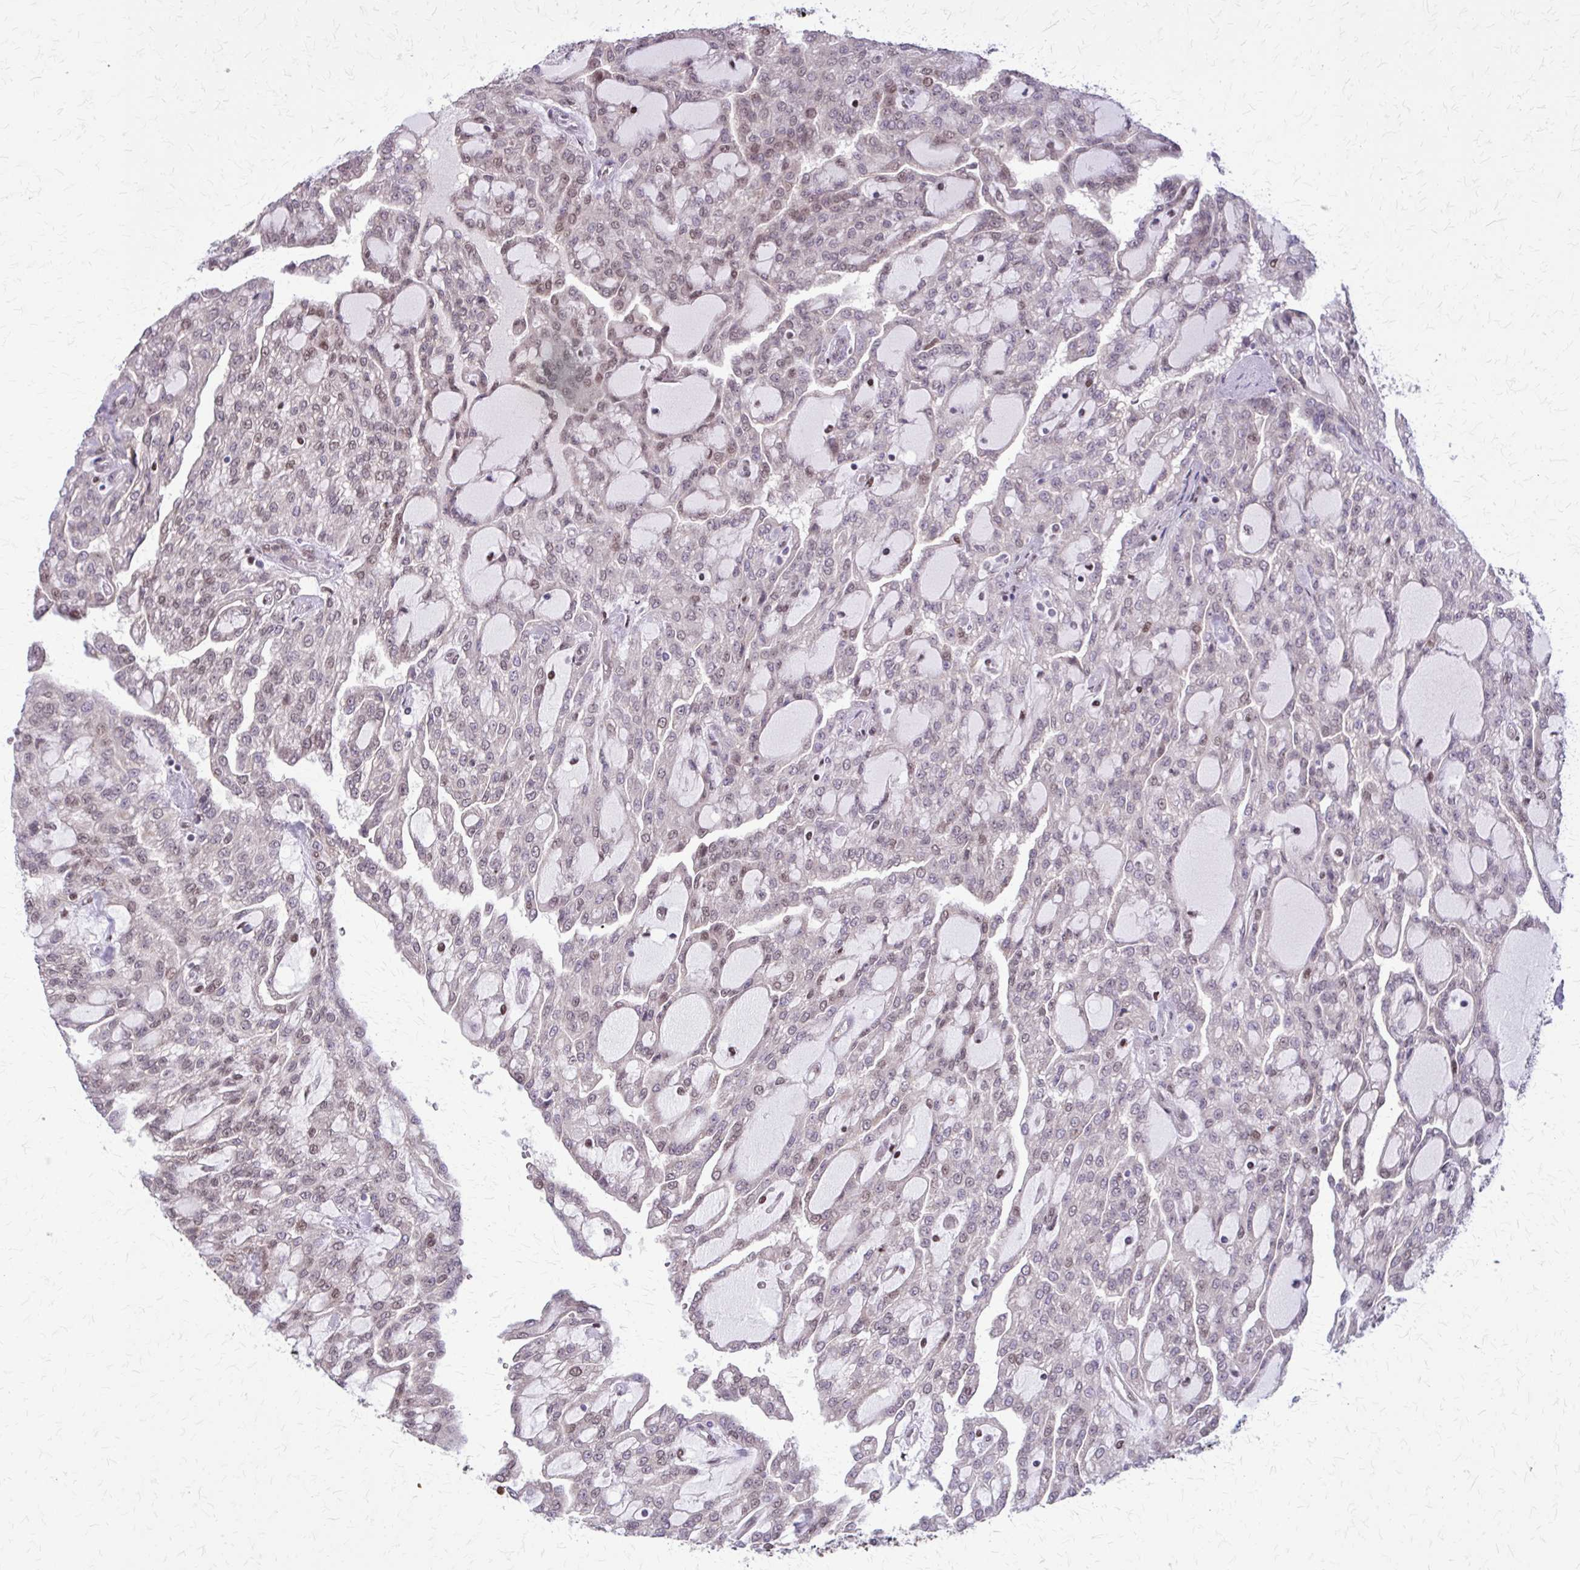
{"staining": {"intensity": "weak", "quantity": "<25%", "location": "nuclear"}, "tissue": "renal cancer", "cell_type": "Tumor cells", "image_type": "cancer", "snomed": [{"axis": "morphology", "description": "Adenocarcinoma, NOS"}, {"axis": "topography", "description": "Kidney"}], "caption": "Protein analysis of adenocarcinoma (renal) reveals no significant positivity in tumor cells.", "gene": "TTF1", "patient": {"sex": "male", "age": 63}}